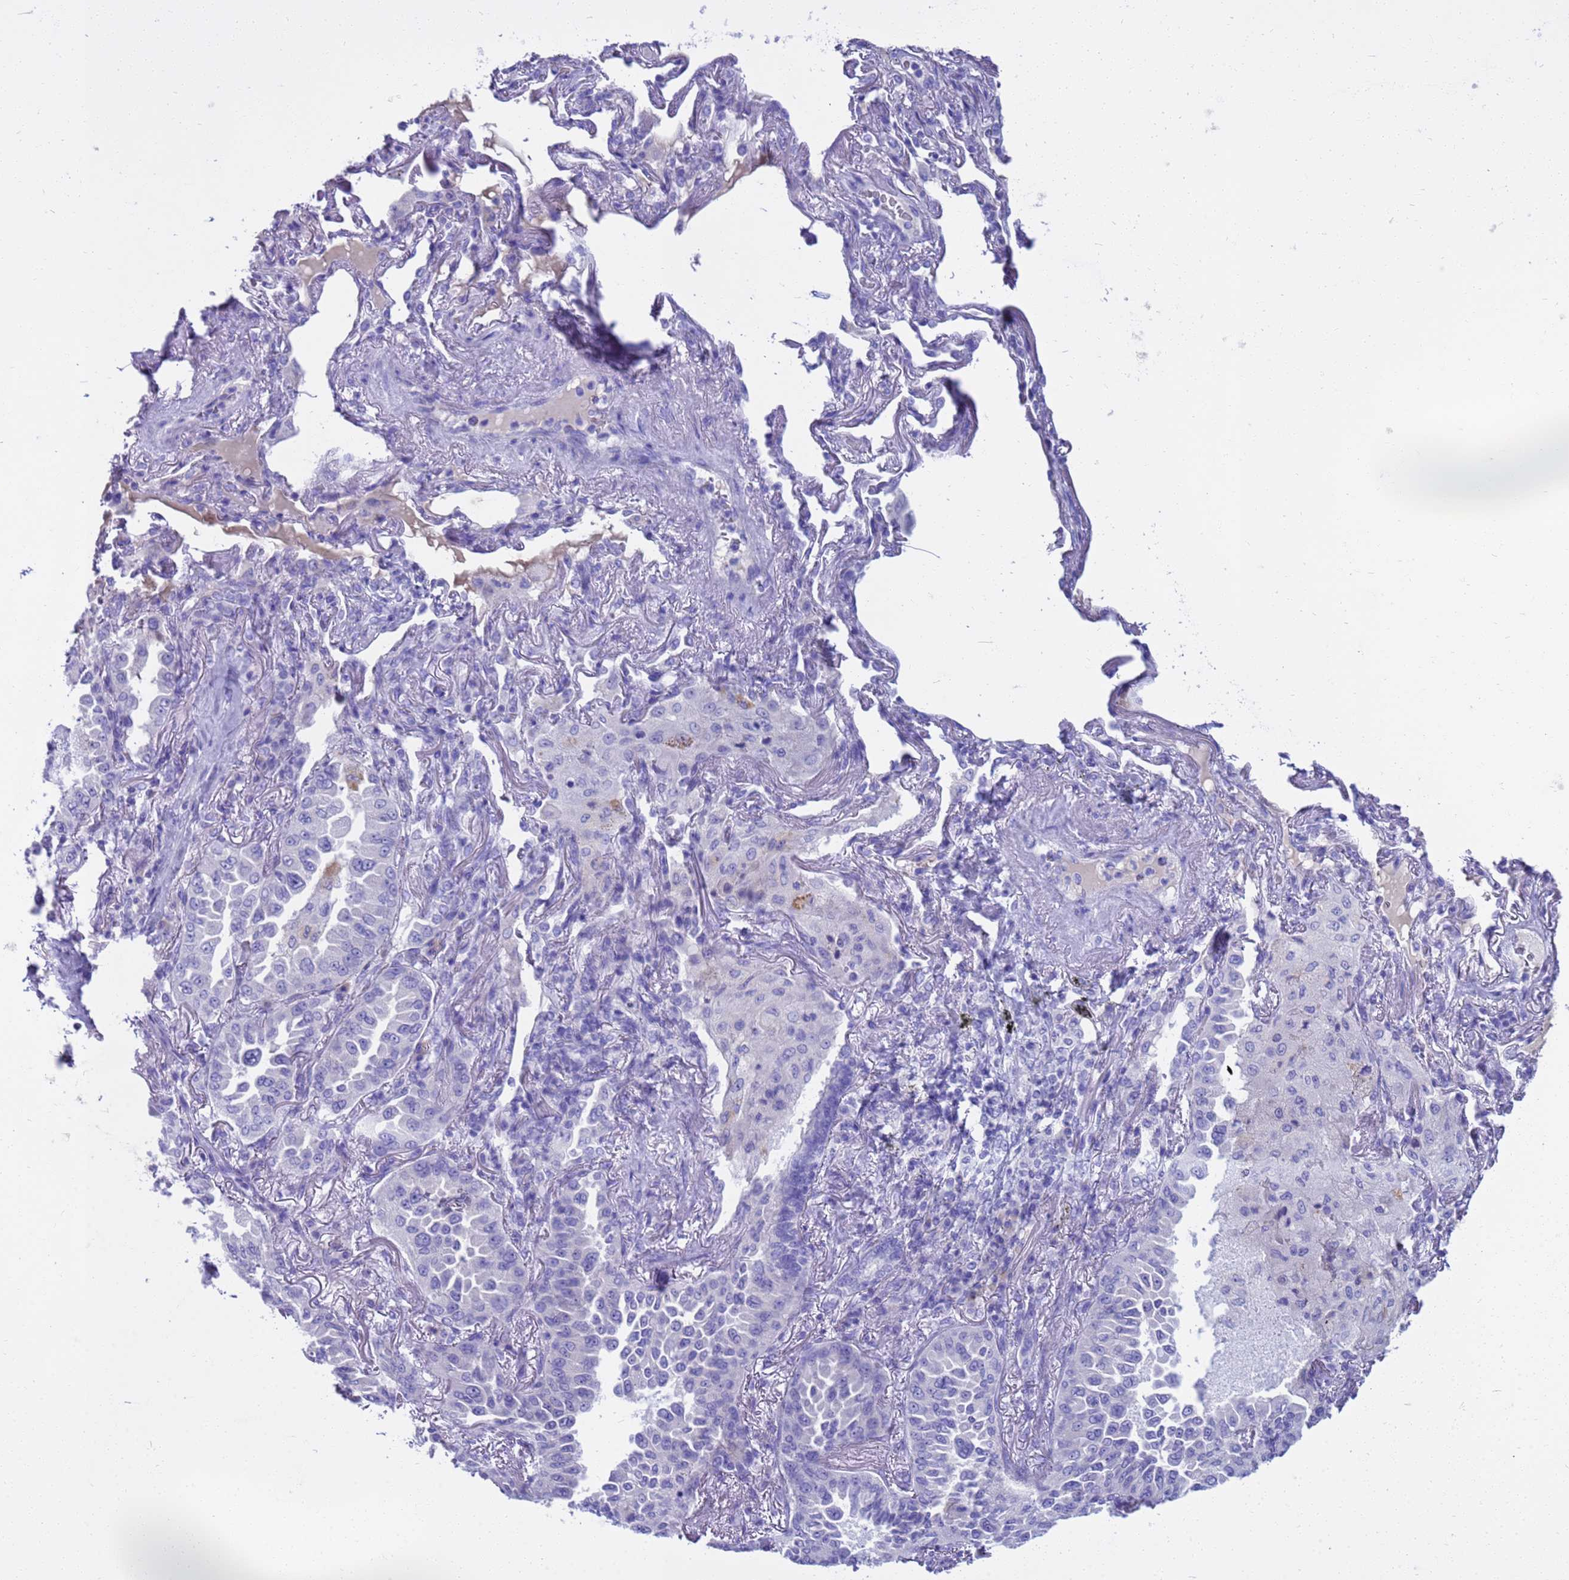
{"staining": {"intensity": "negative", "quantity": "none", "location": "none"}, "tissue": "lung cancer", "cell_type": "Tumor cells", "image_type": "cancer", "snomed": [{"axis": "morphology", "description": "Adenocarcinoma, NOS"}, {"axis": "topography", "description": "Lung"}], "caption": "IHC image of lung cancer stained for a protein (brown), which exhibits no staining in tumor cells. The staining is performed using DAB brown chromogen with nuclei counter-stained in using hematoxylin.", "gene": "SYCN", "patient": {"sex": "female", "age": 69}}